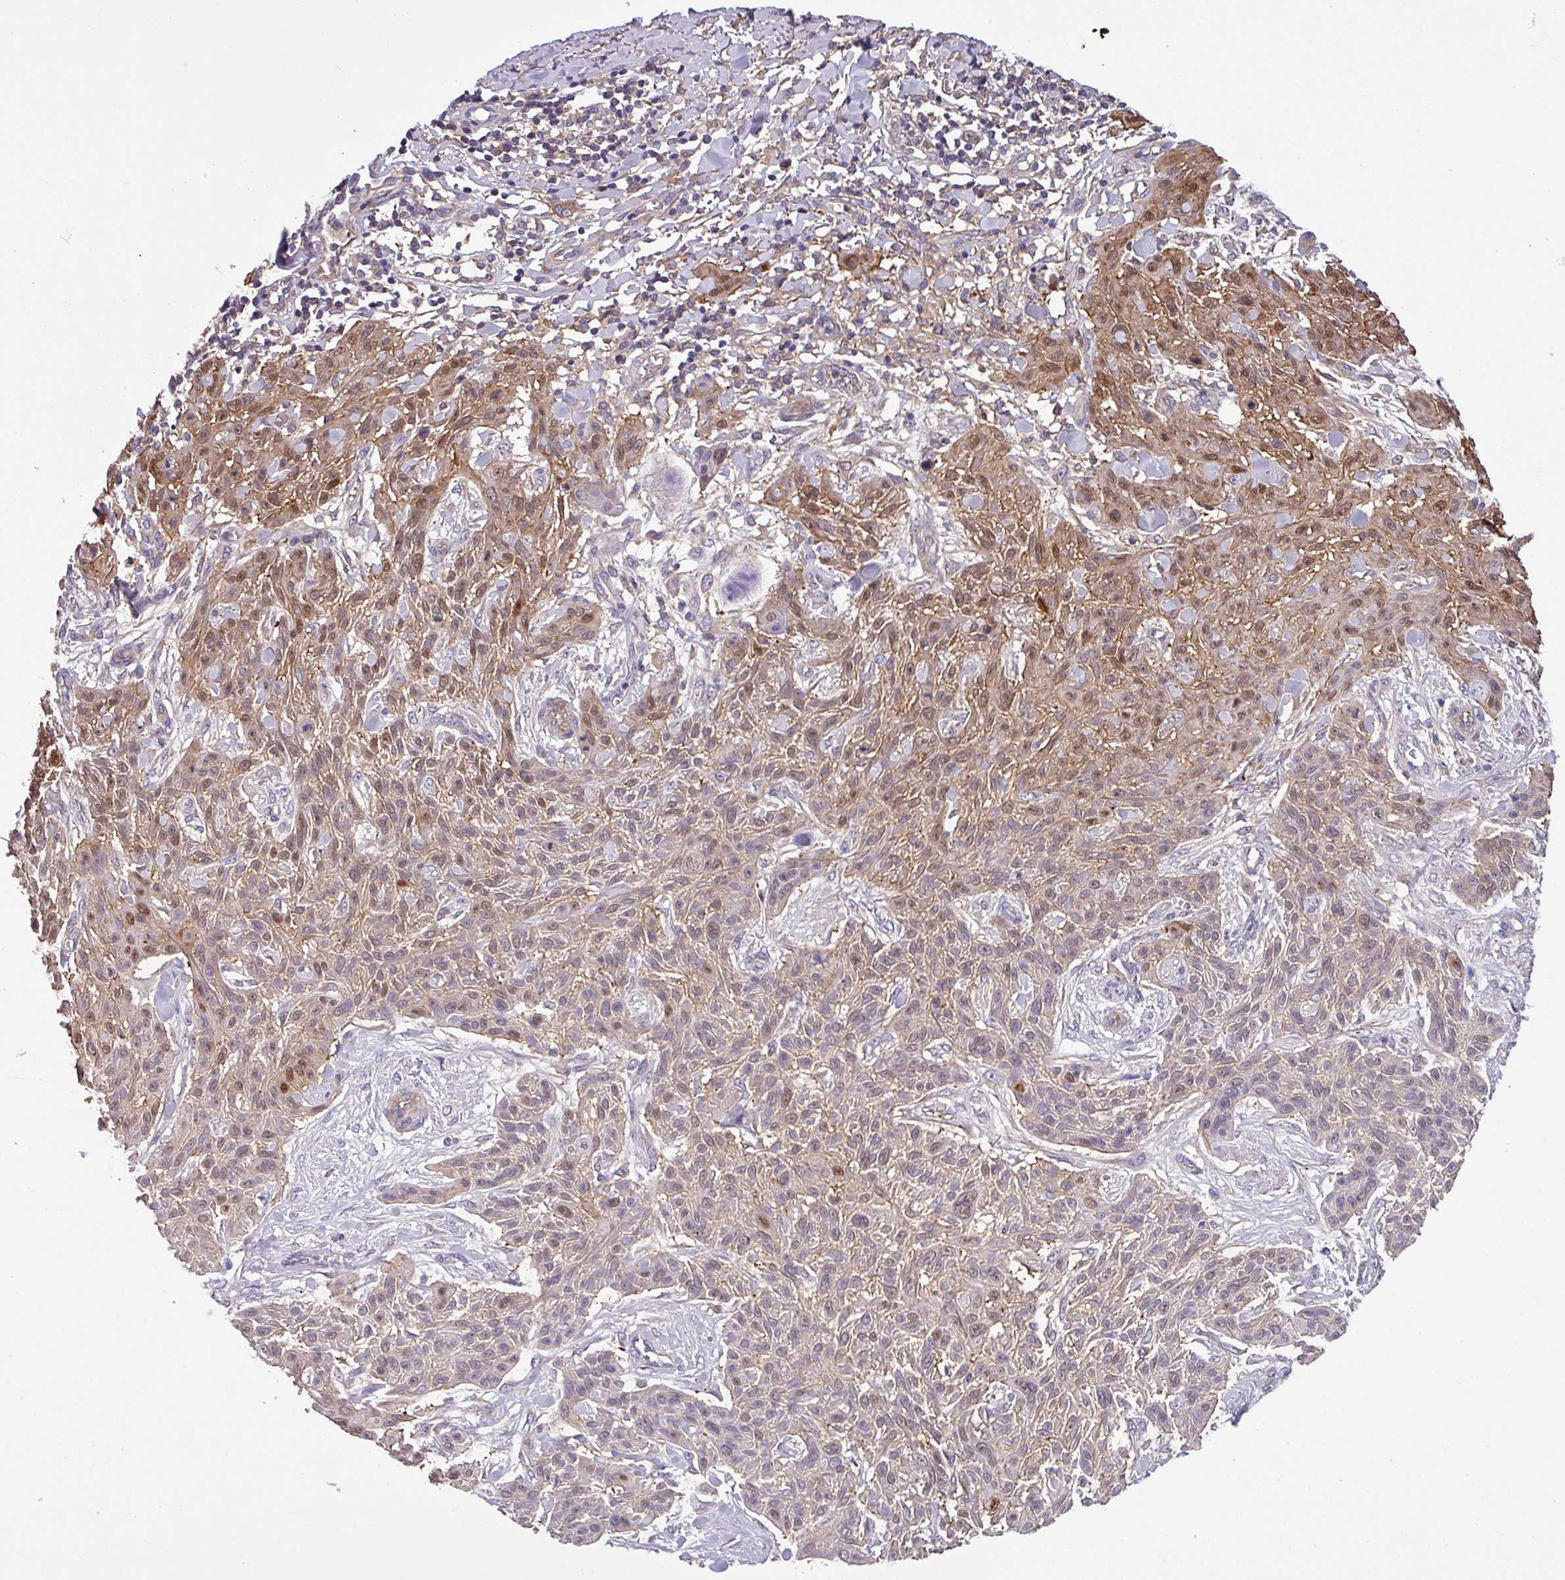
{"staining": {"intensity": "moderate", "quantity": "25%-75%", "location": "cytoplasmic/membranous,nuclear"}, "tissue": "skin cancer", "cell_type": "Tumor cells", "image_type": "cancer", "snomed": [{"axis": "morphology", "description": "Squamous cell carcinoma, NOS"}, {"axis": "topography", "description": "Skin"}], "caption": "Immunohistochemical staining of human skin cancer exhibits medium levels of moderate cytoplasmic/membranous and nuclear protein staining in about 25%-75% of tumor cells.", "gene": "SLC23A2", "patient": {"sex": "male", "age": 86}}